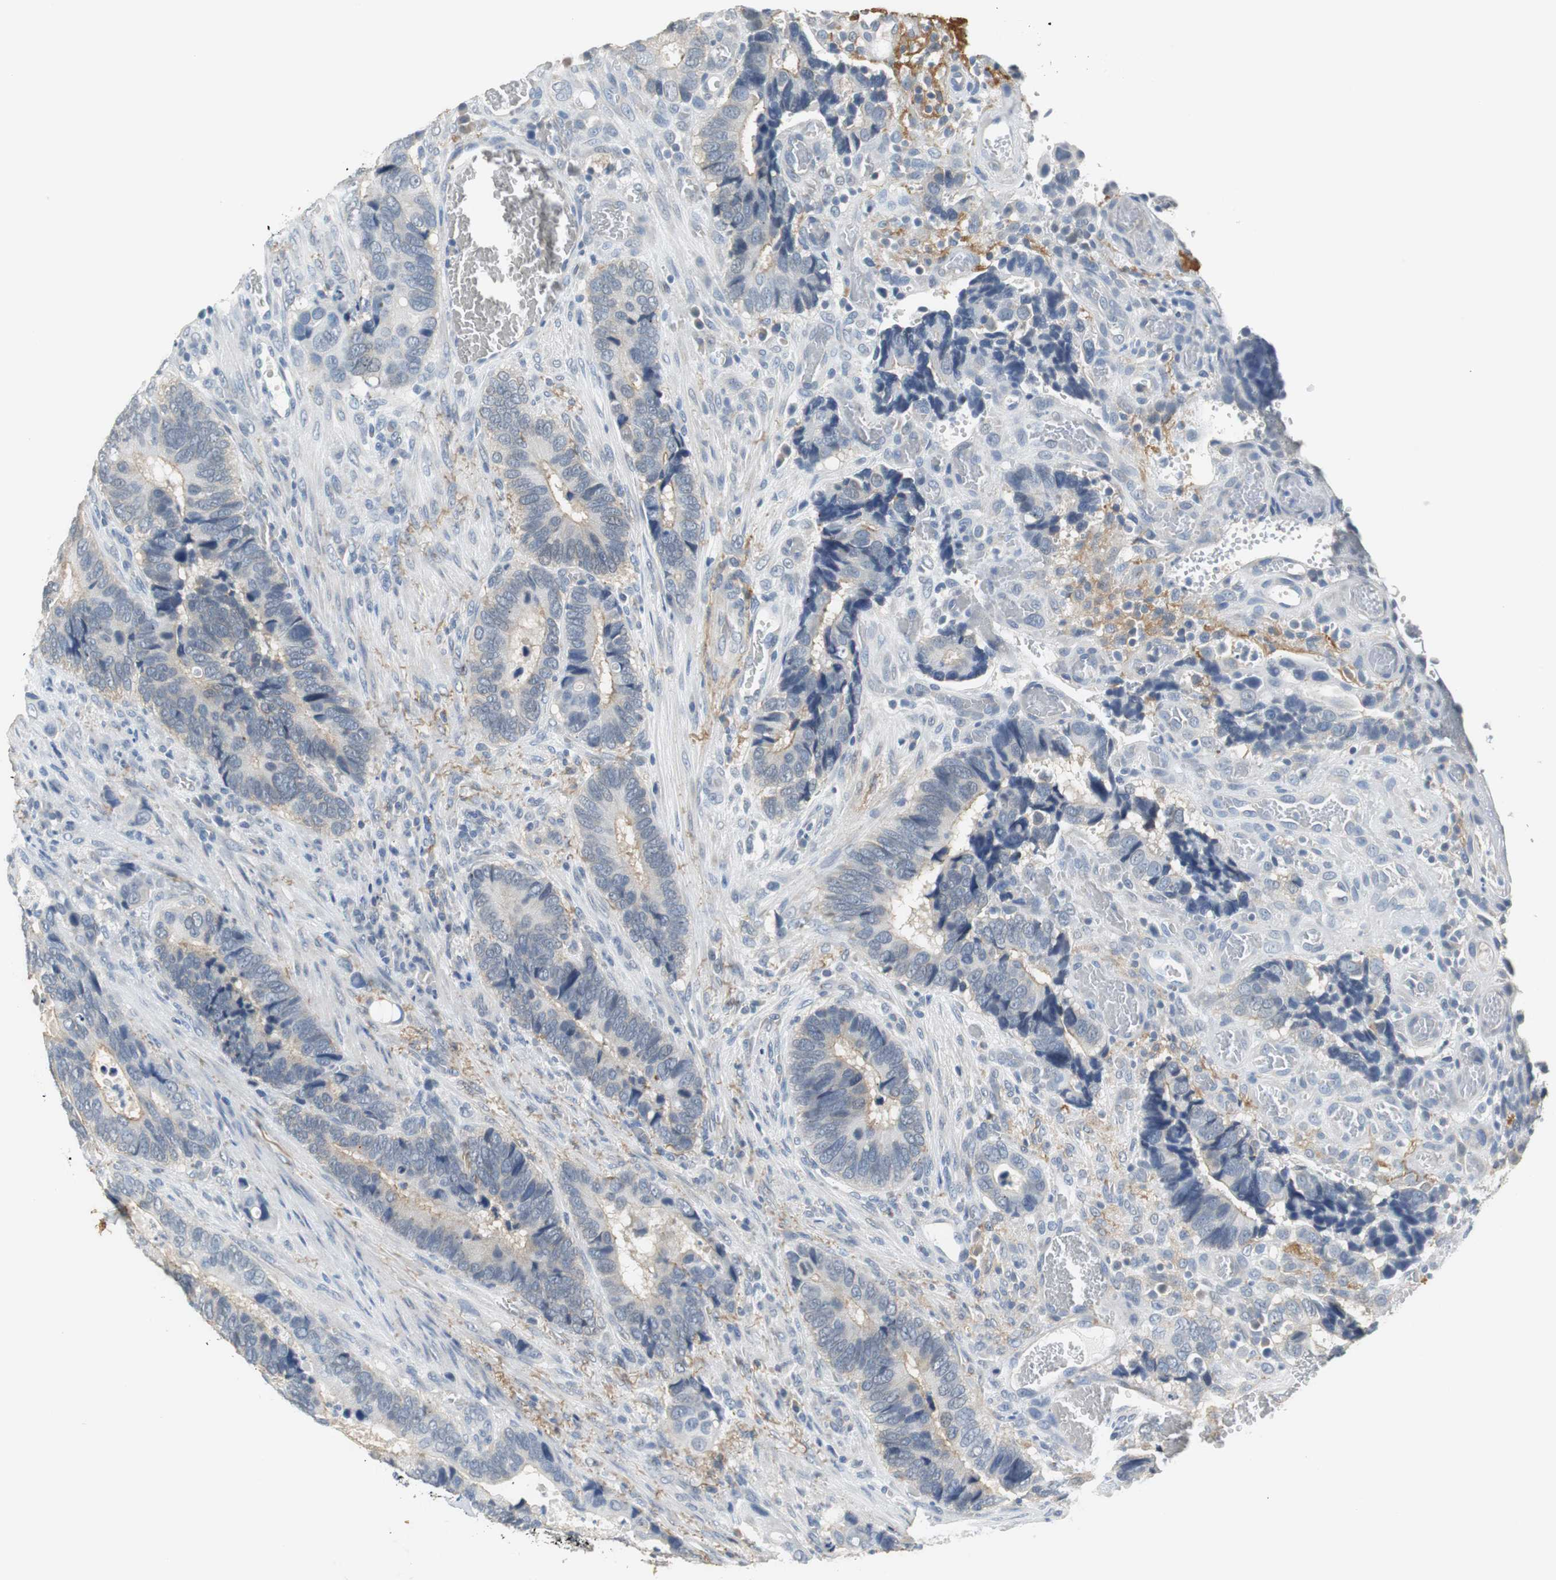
{"staining": {"intensity": "weak", "quantity": "25%-75%", "location": "cytoplasmic/membranous"}, "tissue": "colorectal cancer", "cell_type": "Tumor cells", "image_type": "cancer", "snomed": [{"axis": "morphology", "description": "Adenocarcinoma, NOS"}, {"axis": "topography", "description": "Colon"}], "caption": "Weak cytoplasmic/membranous positivity is appreciated in approximately 25%-75% of tumor cells in colorectal cancer (adenocarcinoma).", "gene": "MUC7", "patient": {"sex": "male", "age": 72}}